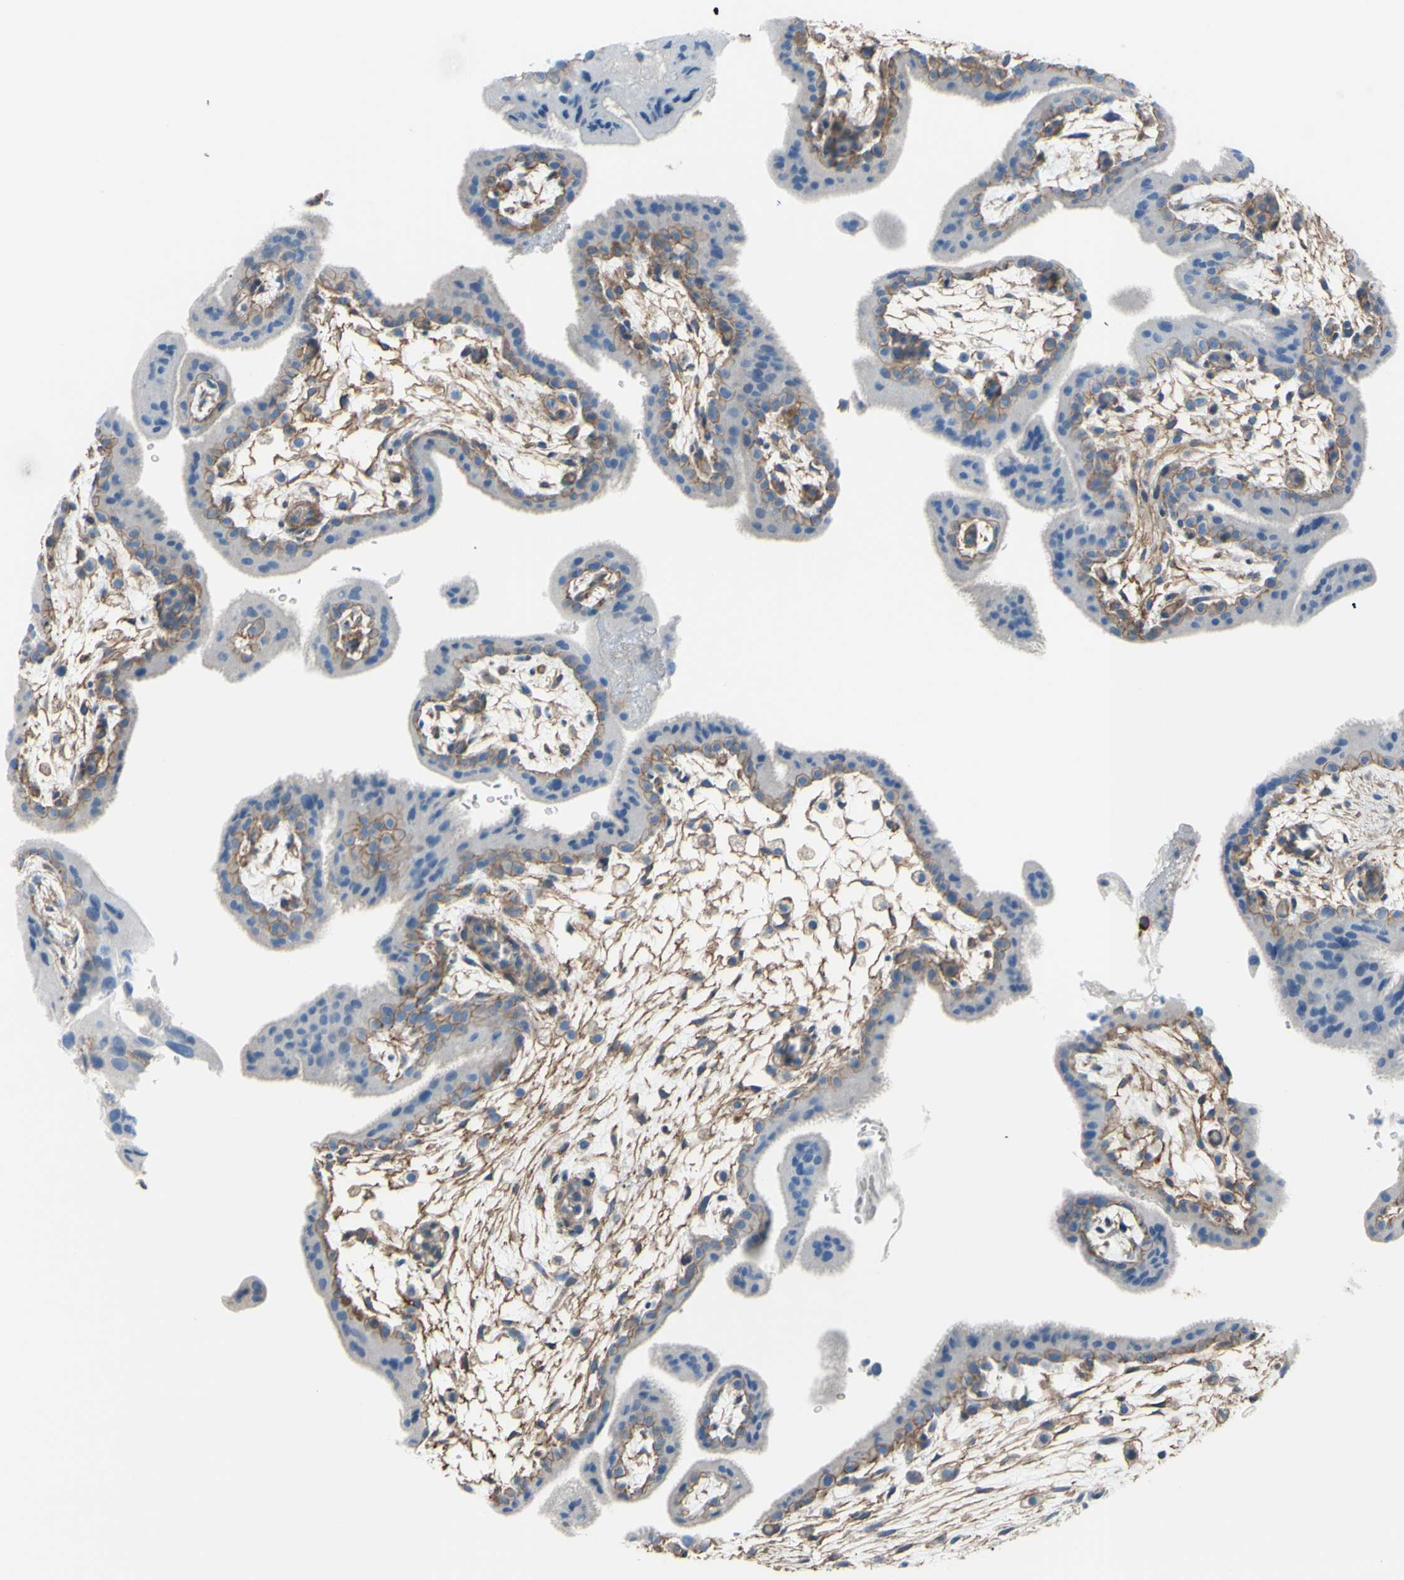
{"staining": {"intensity": "weak", "quantity": ">75%", "location": "cytoplasmic/membranous"}, "tissue": "placenta", "cell_type": "Decidual cells", "image_type": "normal", "snomed": [{"axis": "morphology", "description": "Normal tissue, NOS"}, {"axis": "topography", "description": "Placenta"}], "caption": "Protein staining reveals weak cytoplasmic/membranous positivity in about >75% of decidual cells in normal placenta.", "gene": "ADD1", "patient": {"sex": "female", "age": 35}}